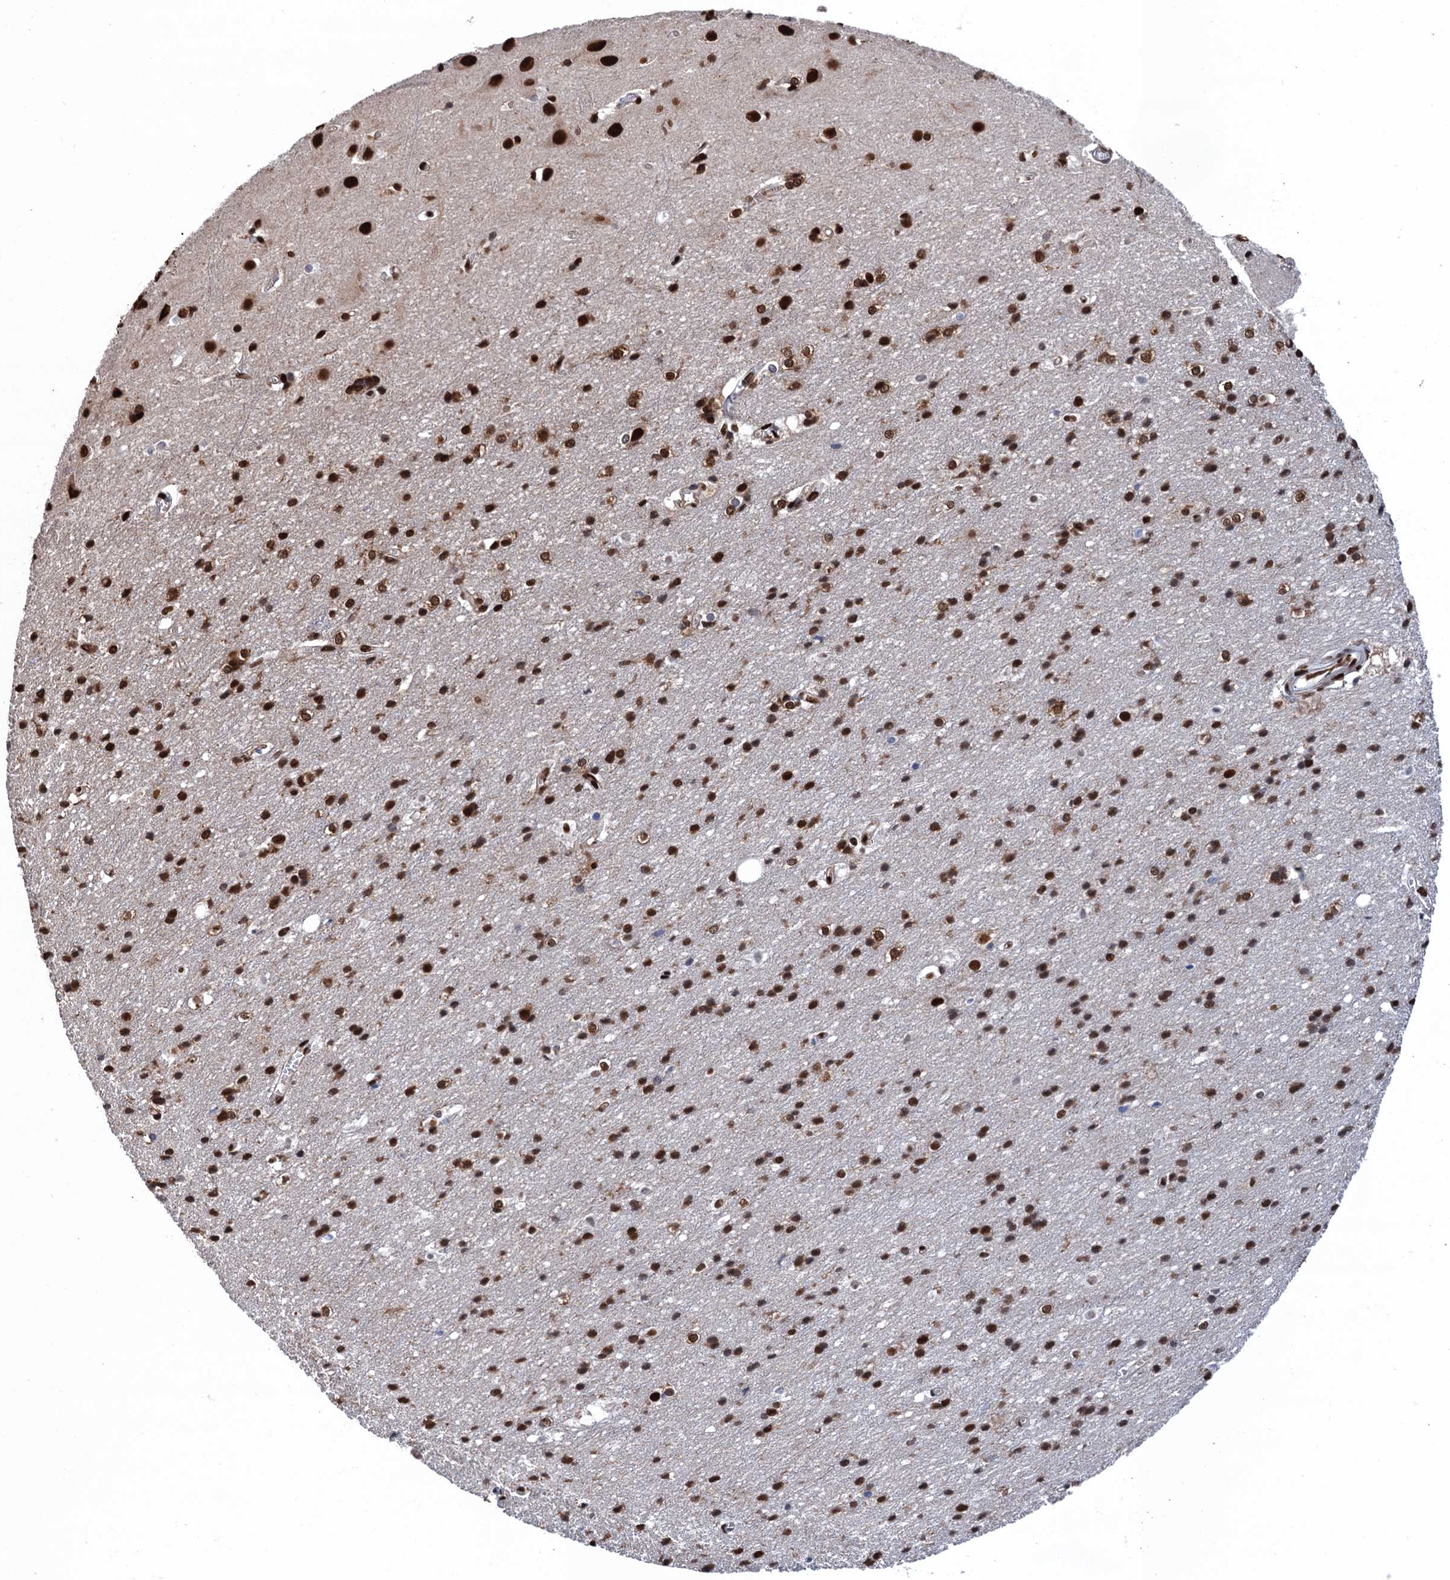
{"staining": {"intensity": "strong", "quantity": ">75%", "location": "nuclear"}, "tissue": "cerebral cortex", "cell_type": "Endothelial cells", "image_type": "normal", "snomed": [{"axis": "morphology", "description": "Normal tissue, NOS"}, {"axis": "topography", "description": "Cerebral cortex"}], "caption": "Immunohistochemical staining of benign cerebral cortex exhibits high levels of strong nuclear positivity in approximately >75% of endothelial cells. (Brightfield microscopy of DAB IHC at high magnification).", "gene": "UBA2", "patient": {"sex": "male", "age": 54}}